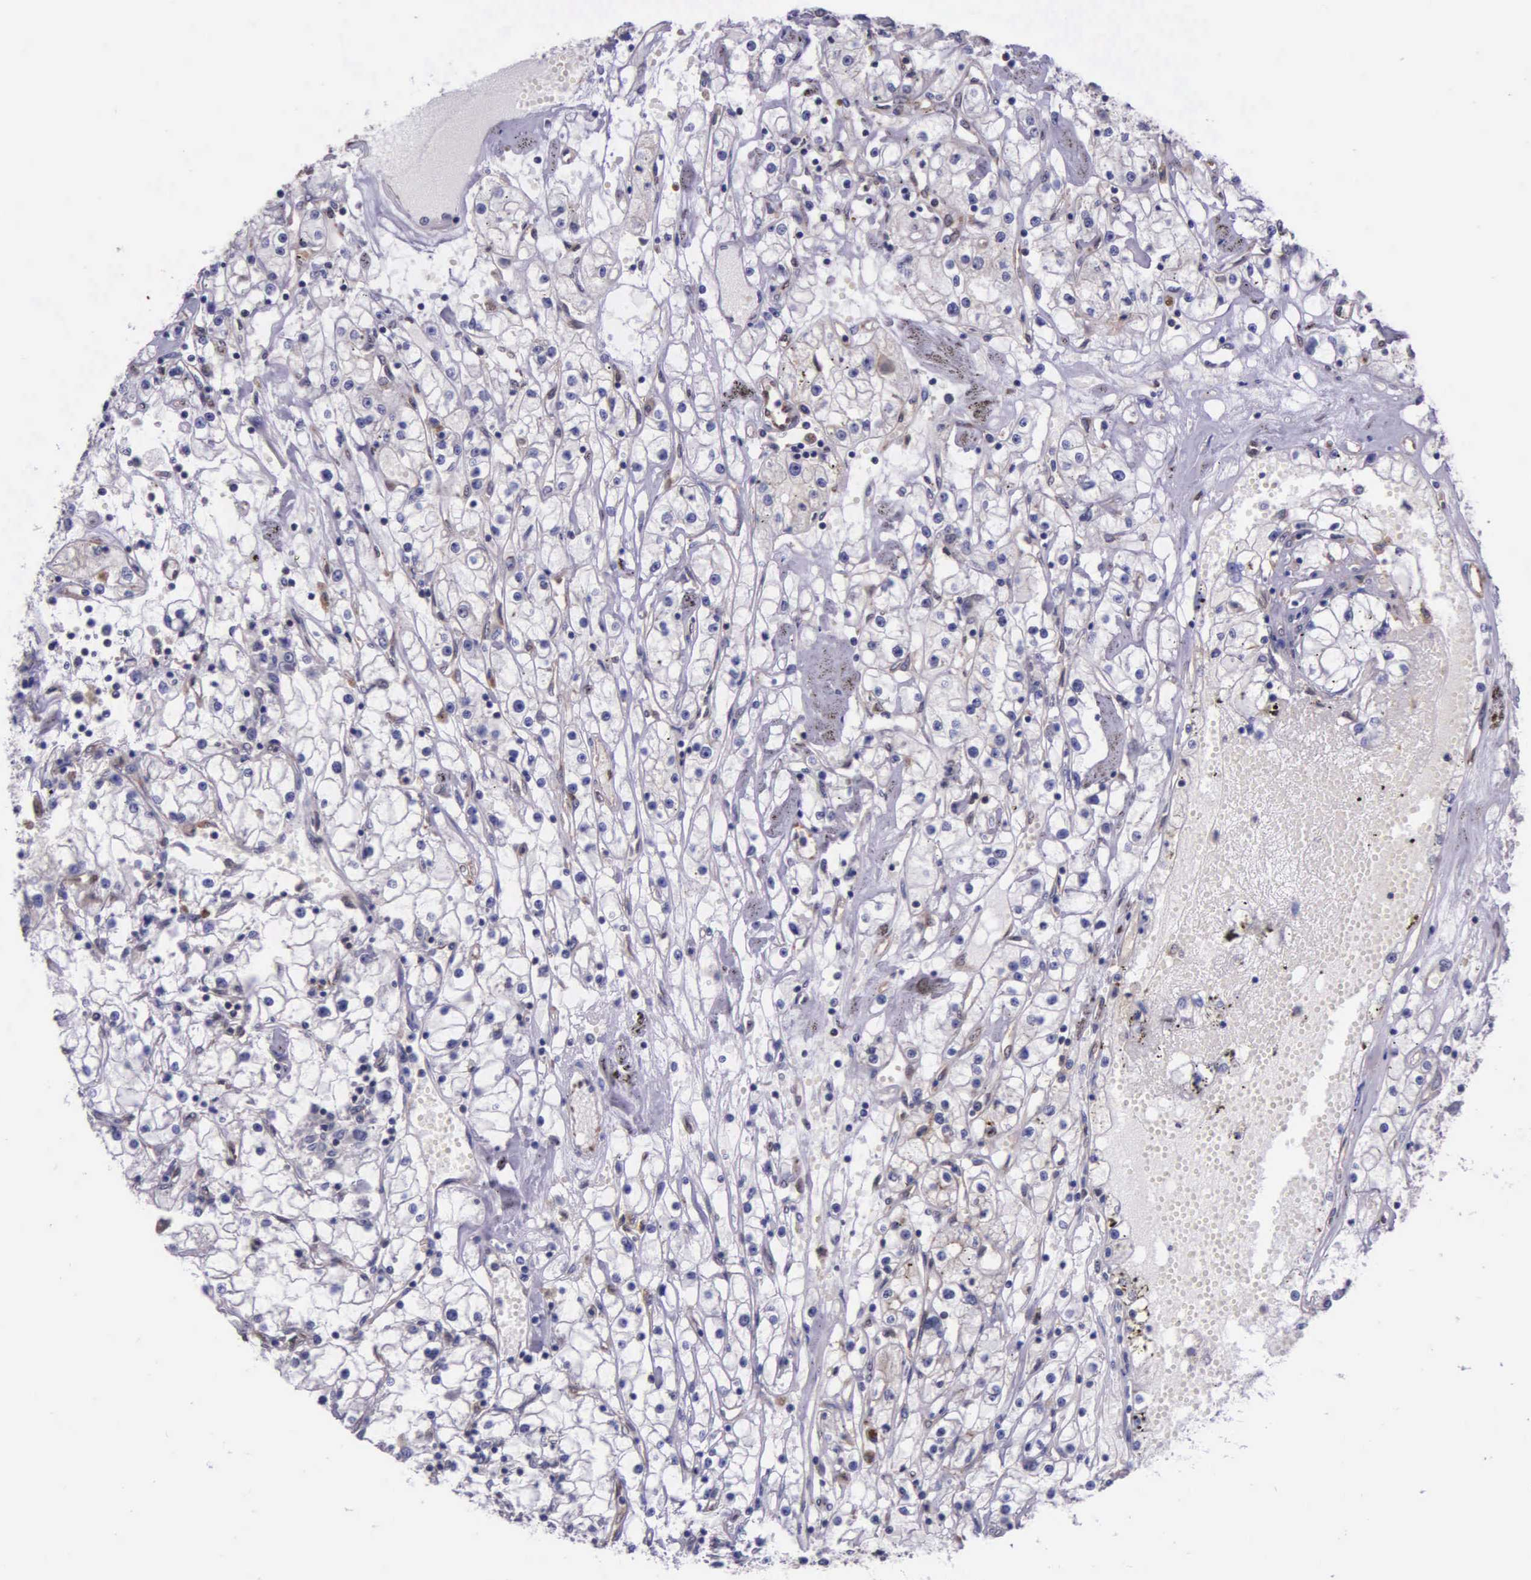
{"staining": {"intensity": "negative", "quantity": "none", "location": "none"}, "tissue": "renal cancer", "cell_type": "Tumor cells", "image_type": "cancer", "snomed": [{"axis": "morphology", "description": "Adenocarcinoma, NOS"}, {"axis": "topography", "description": "Kidney"}], "caption": "There is no significant expression in tumor cells of renal cancer (adenocarcinoma). (Stains: DAB (3,3'-diaminobenzidine) immunohistochemistry (IHC) with hematoxylin counter stain, Microscopy: brightfield microscopy at high magnification).", "gene": "GMPR2", "patient": {"sex": "male", "age": 56}}